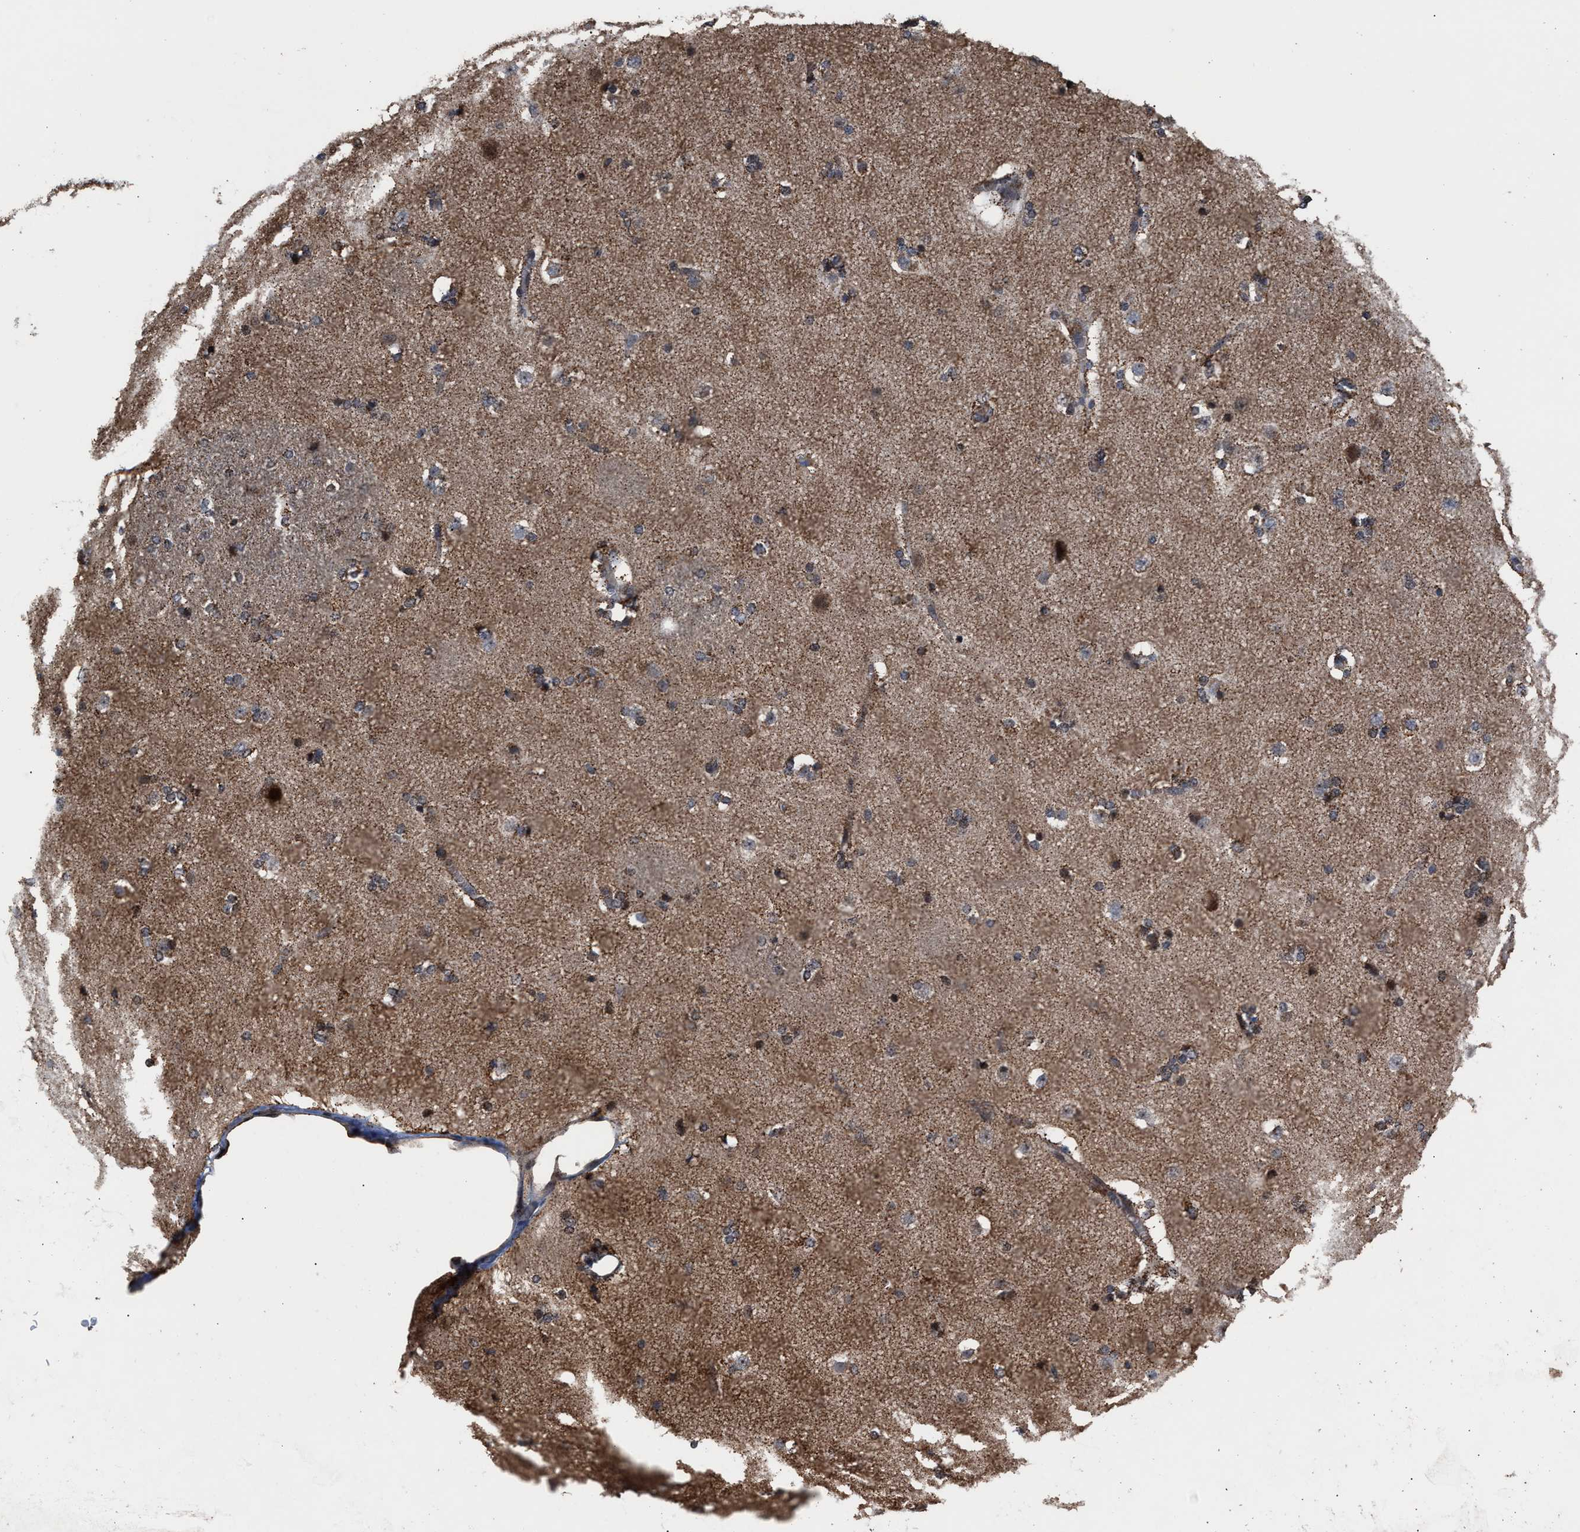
{"staining": {"intensity": "moderate", "quantity": "<25%", "location": "cytoplasmic/membranous"}, "tissue": "caudate", "cell_type": "Glial cells", "image_type": "normal", "snomed": [{"axis": "morphology", "description": "Normal tissue, NOS"}, {"axis": "topography", "description": "Lateral ventricle wall"}], "caption": "DAB immunohistochemical staining of unremarkable human caudate reveals moderate cytoplasmic/membranous protein staining in about <25% of glial cells.", "gene": "EXOSC2", "patient": {"sex": "female", "age": 19}}